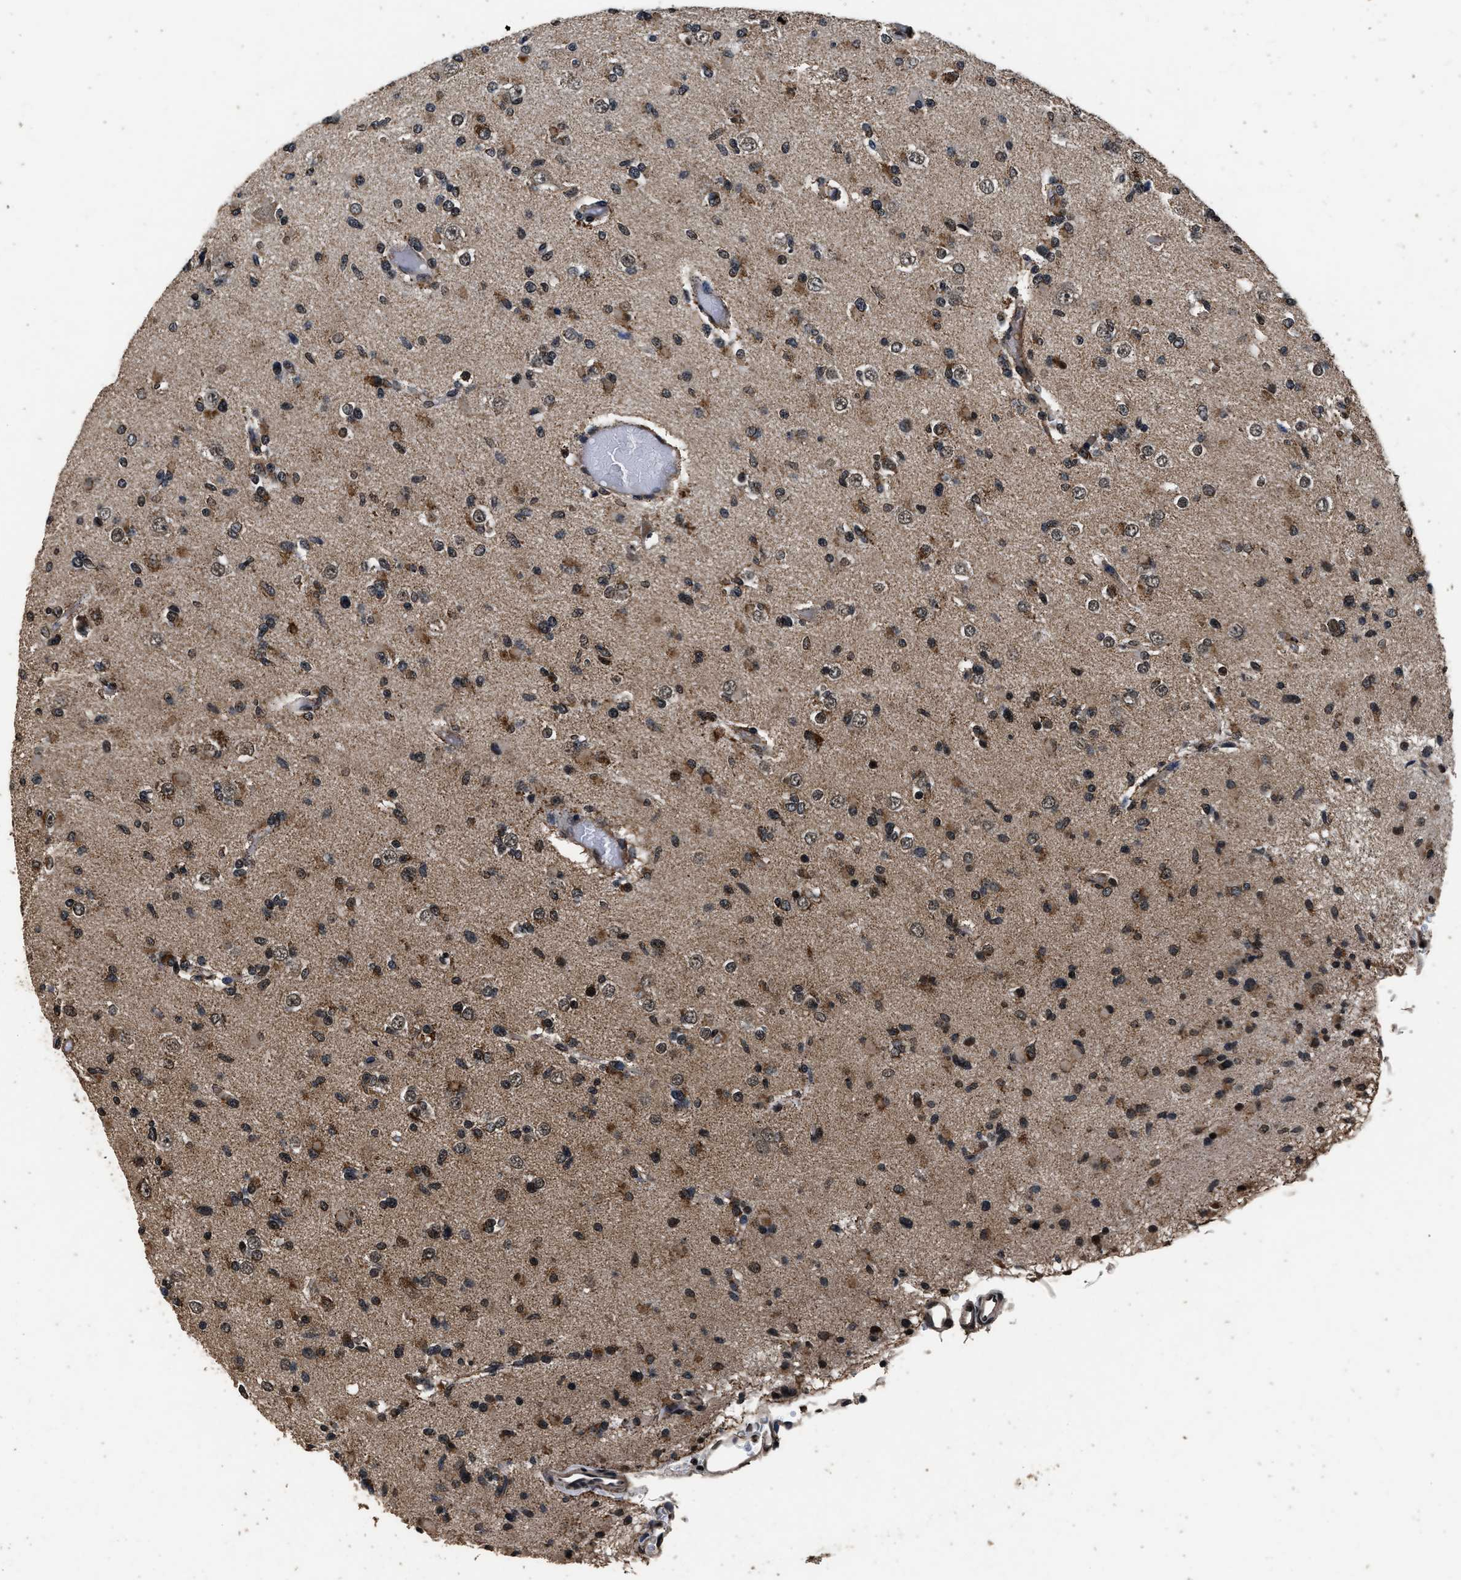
{"staining": {"intensity": "moderate", "quantity": "25%-75%", "location": "cytoplasmic/membranous,nuclear"}, "tissue": "glioma", "cell_type": "Tumor cells", "image_type": "cancer", "snomed": [{"axis": "morphology", "description": "Glioma, malignant, Low grade"}, {"axis": "topography", "description": "Brain"}], "caption": "High-magnification brightfield microscopy of glioma stained with DAB (3,3'-diaminobenzidine) (brown) and counterstained with hematoxylin (blue). tumor cells exhibit moderate cytoplasmic/membranous and nuclear staining is seen in approximately25%-75% of cells. The staining was performed using DAB, with brown indicating positive protein expression. Nuclei are stained blue with hematoxylin.", "gene": "CSTF1", "patient": {"sex": "female", "age": 22}}